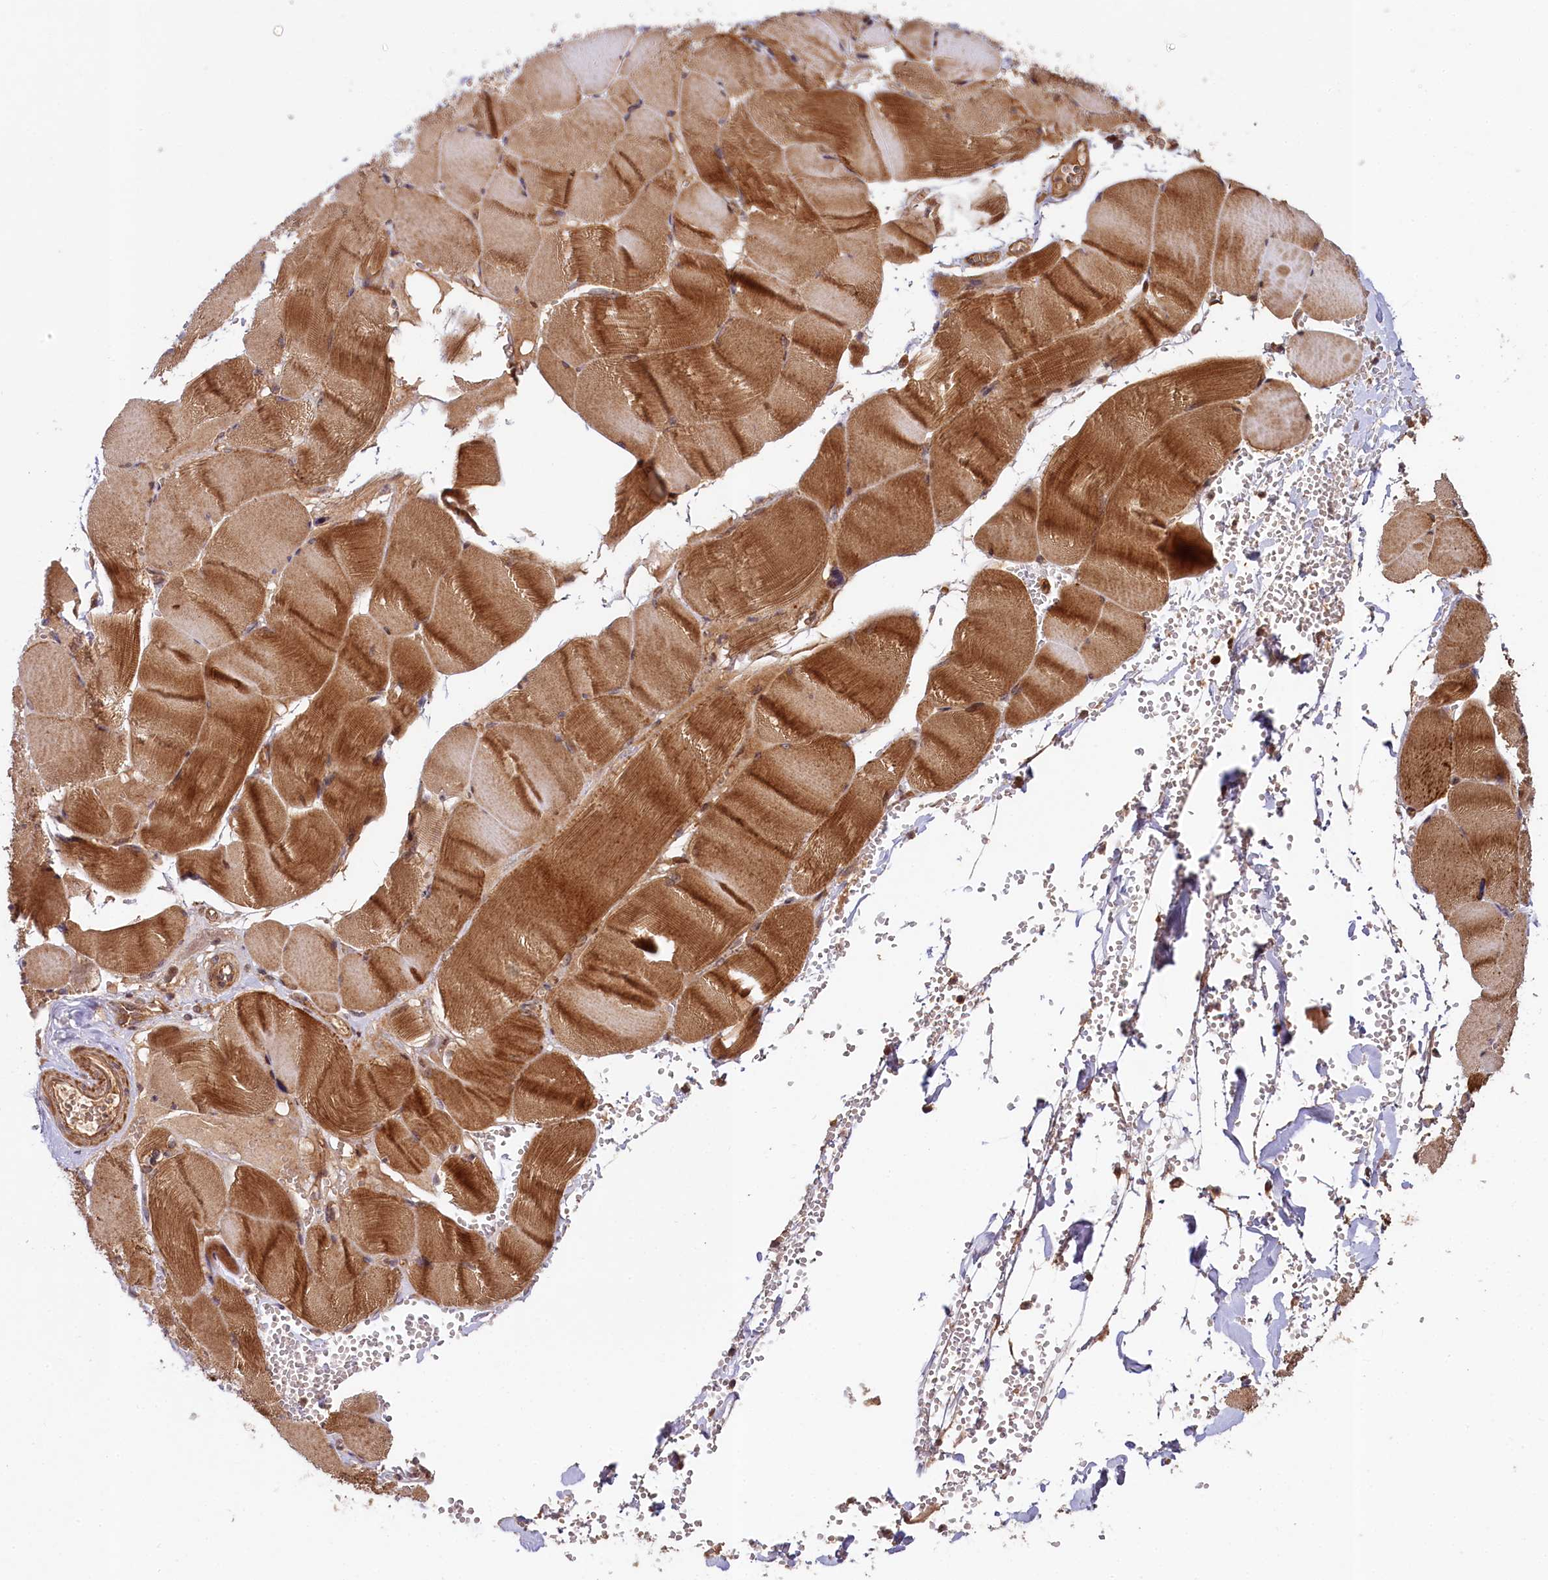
{"staining": {"intensity": "weak", "quantity": "25%-75%", "location": "cytoplasmic/membranous"}, "tissue": "adipose tissue", "cell_type": "Adipocytes", "image_type": "normal", "snomed": [{"axis": "morphology", "description": "Normal tissue, NOS"}, {"axis": "topography", "description": "Skeletal muscle"}, {"axis": "topography", "description": "Peripheral nerve tissue"}], "caption": "A brown stain shows weak cytoplasmic/membranous expression of a protein in adipocytes of unremarkable human adipose tissue.", "gene": "NEDD1", "patient": {"sex": "female", "age": 55}}